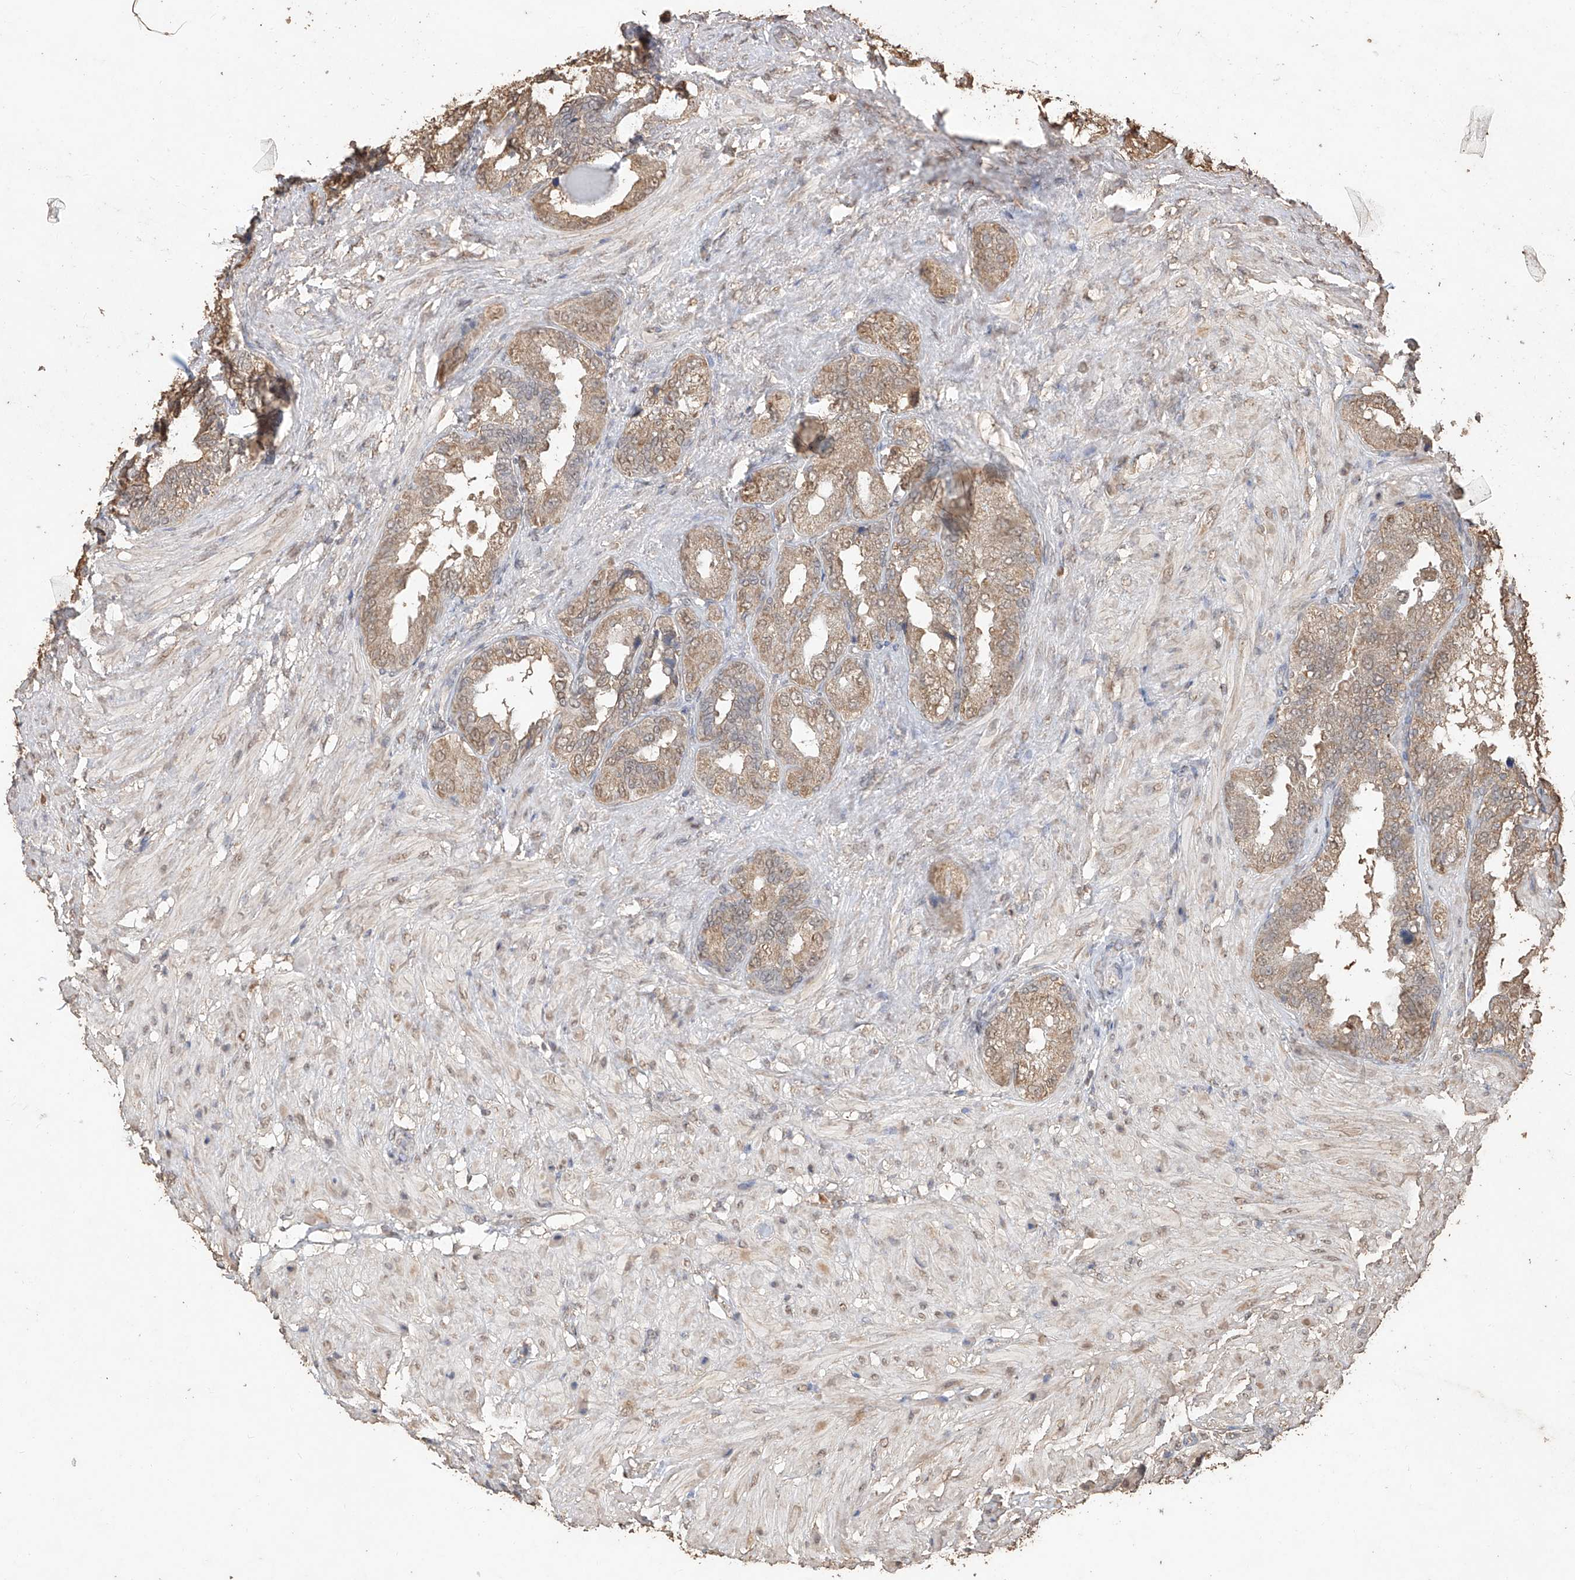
{"staining": {"intensity": "moderate", "quantity": "25%-75%", "location": "cytoplasmic/membranous"}, "tissue": "seminal vesicle", "cell_type": "Glandular cells", "image_type": "normal", "snomed": [{"axis": "morphology", "description": "Normal tissue, NOS"}, {"axis": "topography", "description": "Seminal veicle"}, {"axis": "topography", "description": "Peripheral nerve tissue"}], "caption": "Seminal vesicle stained with DAB immunohistochemistry (IHC) exhibits medium levels of moderate cytoplasmic/membranous expression in about 25%-75% of glandular cells. (brown staining indicates protein expression, while blue staining denotes nuclei).", "gene": "ELOVL1", "patient": {"sex": "male", "age": 63}}